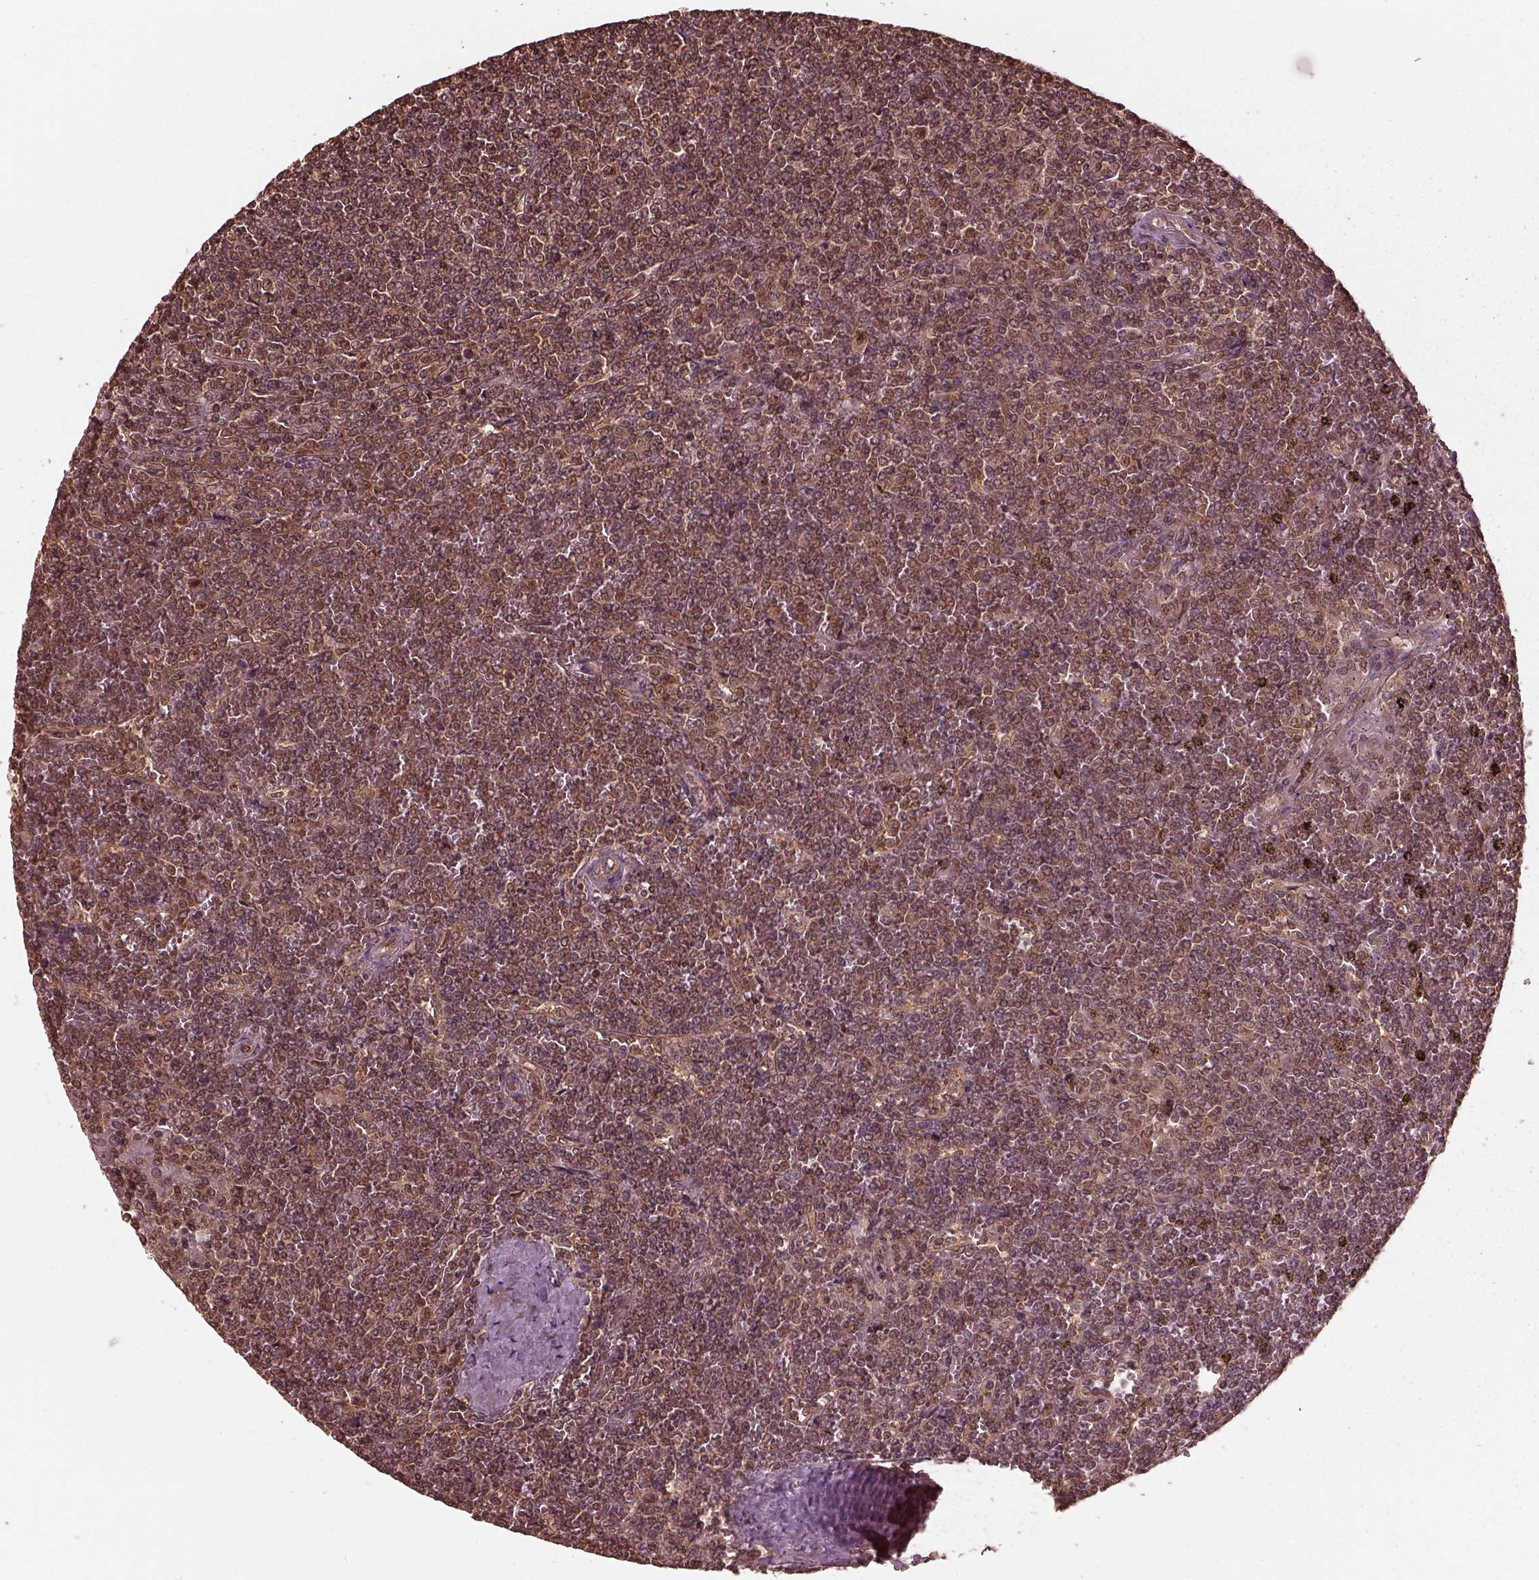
{"staining": {"intensity": "weak", "quantity": ">75%", "location": "cytoplasmic/membranous"}, "tissue": "lymphoma", "cell_type": "Tumor cells", "image_type": "cancer", "snomed": [{"axis": "morphology", "description": "Malignant lymphoma, non-Hodgkin's type, Low grade"}, {"axis": "topography", "description": "Spleen"}], "caption": "This is a histology image of immunohistochemistry staining of low-grade malignant lymphoma, non-Hodgkin's type, which shows weak positivity in the cytoplasmic/membranous of tumor cells.", "gene": "PSMC5", "patient": {"sex": "female", "age": 19}}